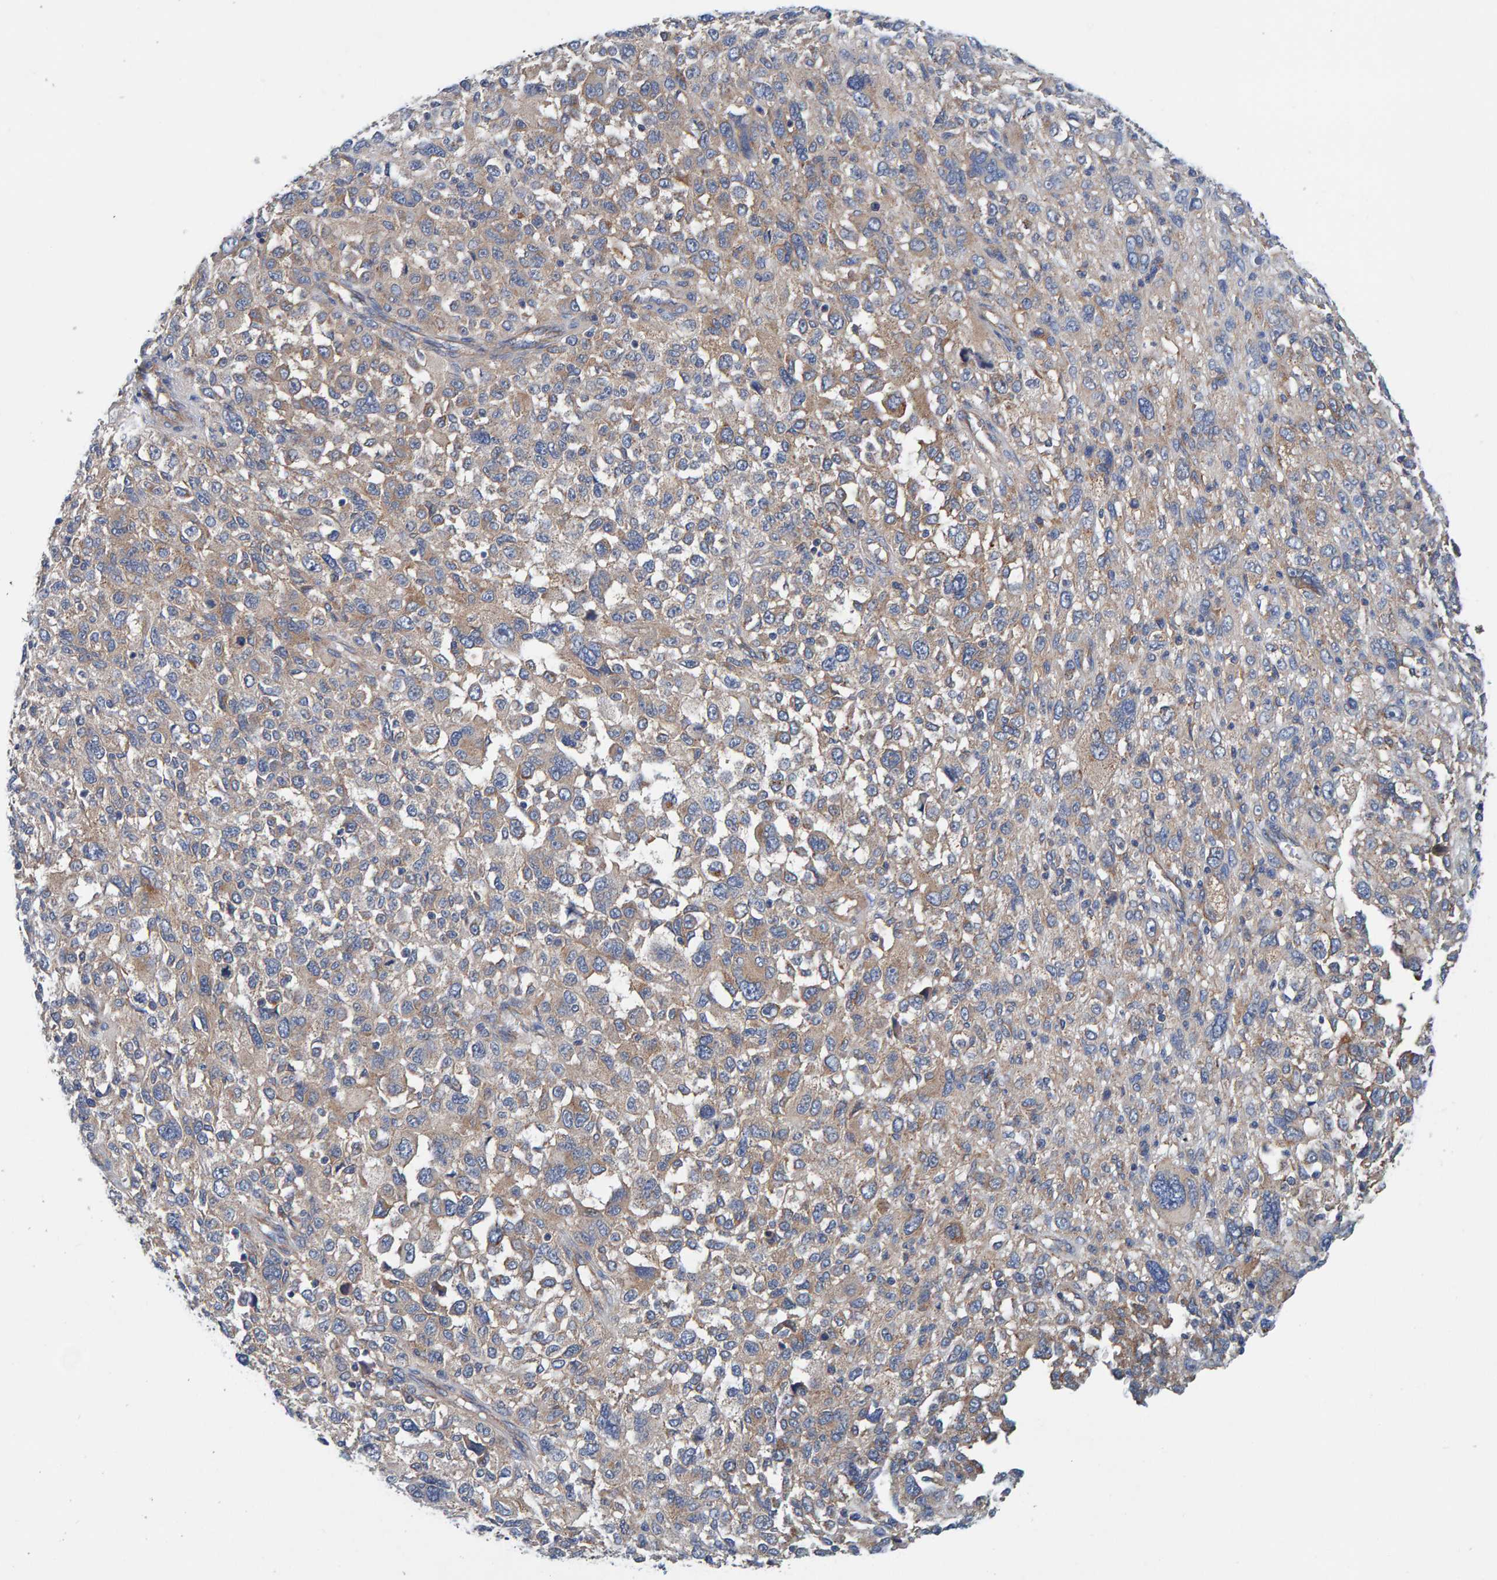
{"staining": {"intensity": "weak", "quantity": "25%-75%", "location": "cytoplasmic/membranous"}, "tissue": "melanoma", "cell_type": "Tumor cells", "image_type": "cancer", "snomed": [{"axis": "morphology", "description": "Malignant melanoma, NOS"}, {"axis": "topography", "description": "Skin"}], "caption": "Melanoma stained with DAB (3,3'-diaminobenzidine) immunohistochemistry demonstrates low levels of weak cytoplasmic/membranous expression in about 25%-75% of tumor cells. Immunohistochemistry stains the protein in brown and the nuclei are stained blue.", "gene": "MKLN1", "patient": {"sex": "female", "age": 55}}